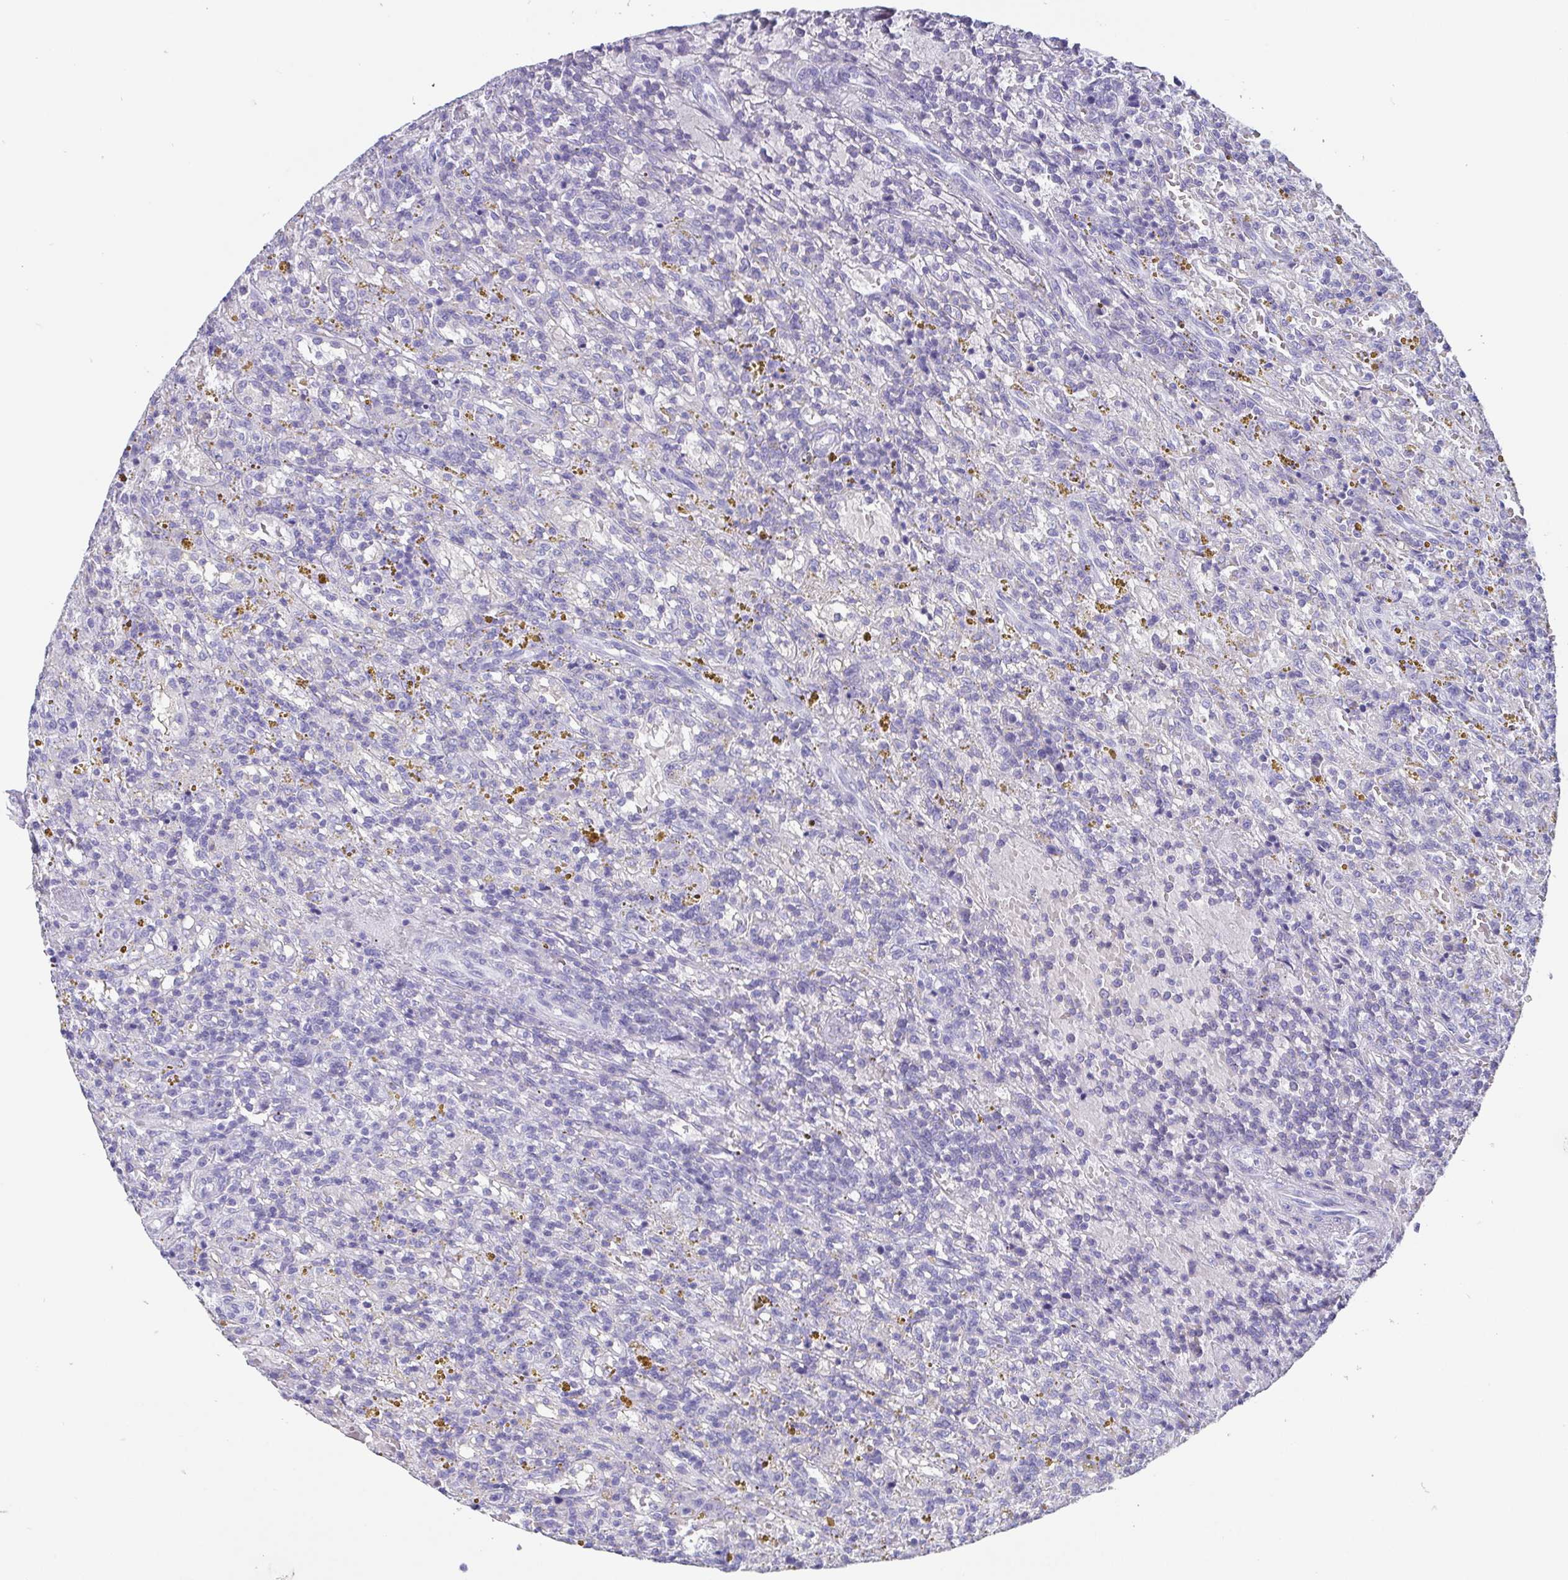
{"staining": {"intensity": "negative", "quantity": "none", "location": "none"}, "tissue": "lymphoma", "cell_type": "Tumor cells", "image_type": "cancer", "snomed": [{"axis": "morphology", "description": "Malignant lymphoma, non-Hodgkin's type, Low grade"}, {"axis": "topography", "description": "Spleen"}], "caption": "Malignant lymphoma, non-Hodgkin's type (low-grade) stained for a protein using immunohistochemistry (IHC) reveals no staining tumor cells.", "gene": "SCGN", "patient": {"sex": "female", "age": 65}}